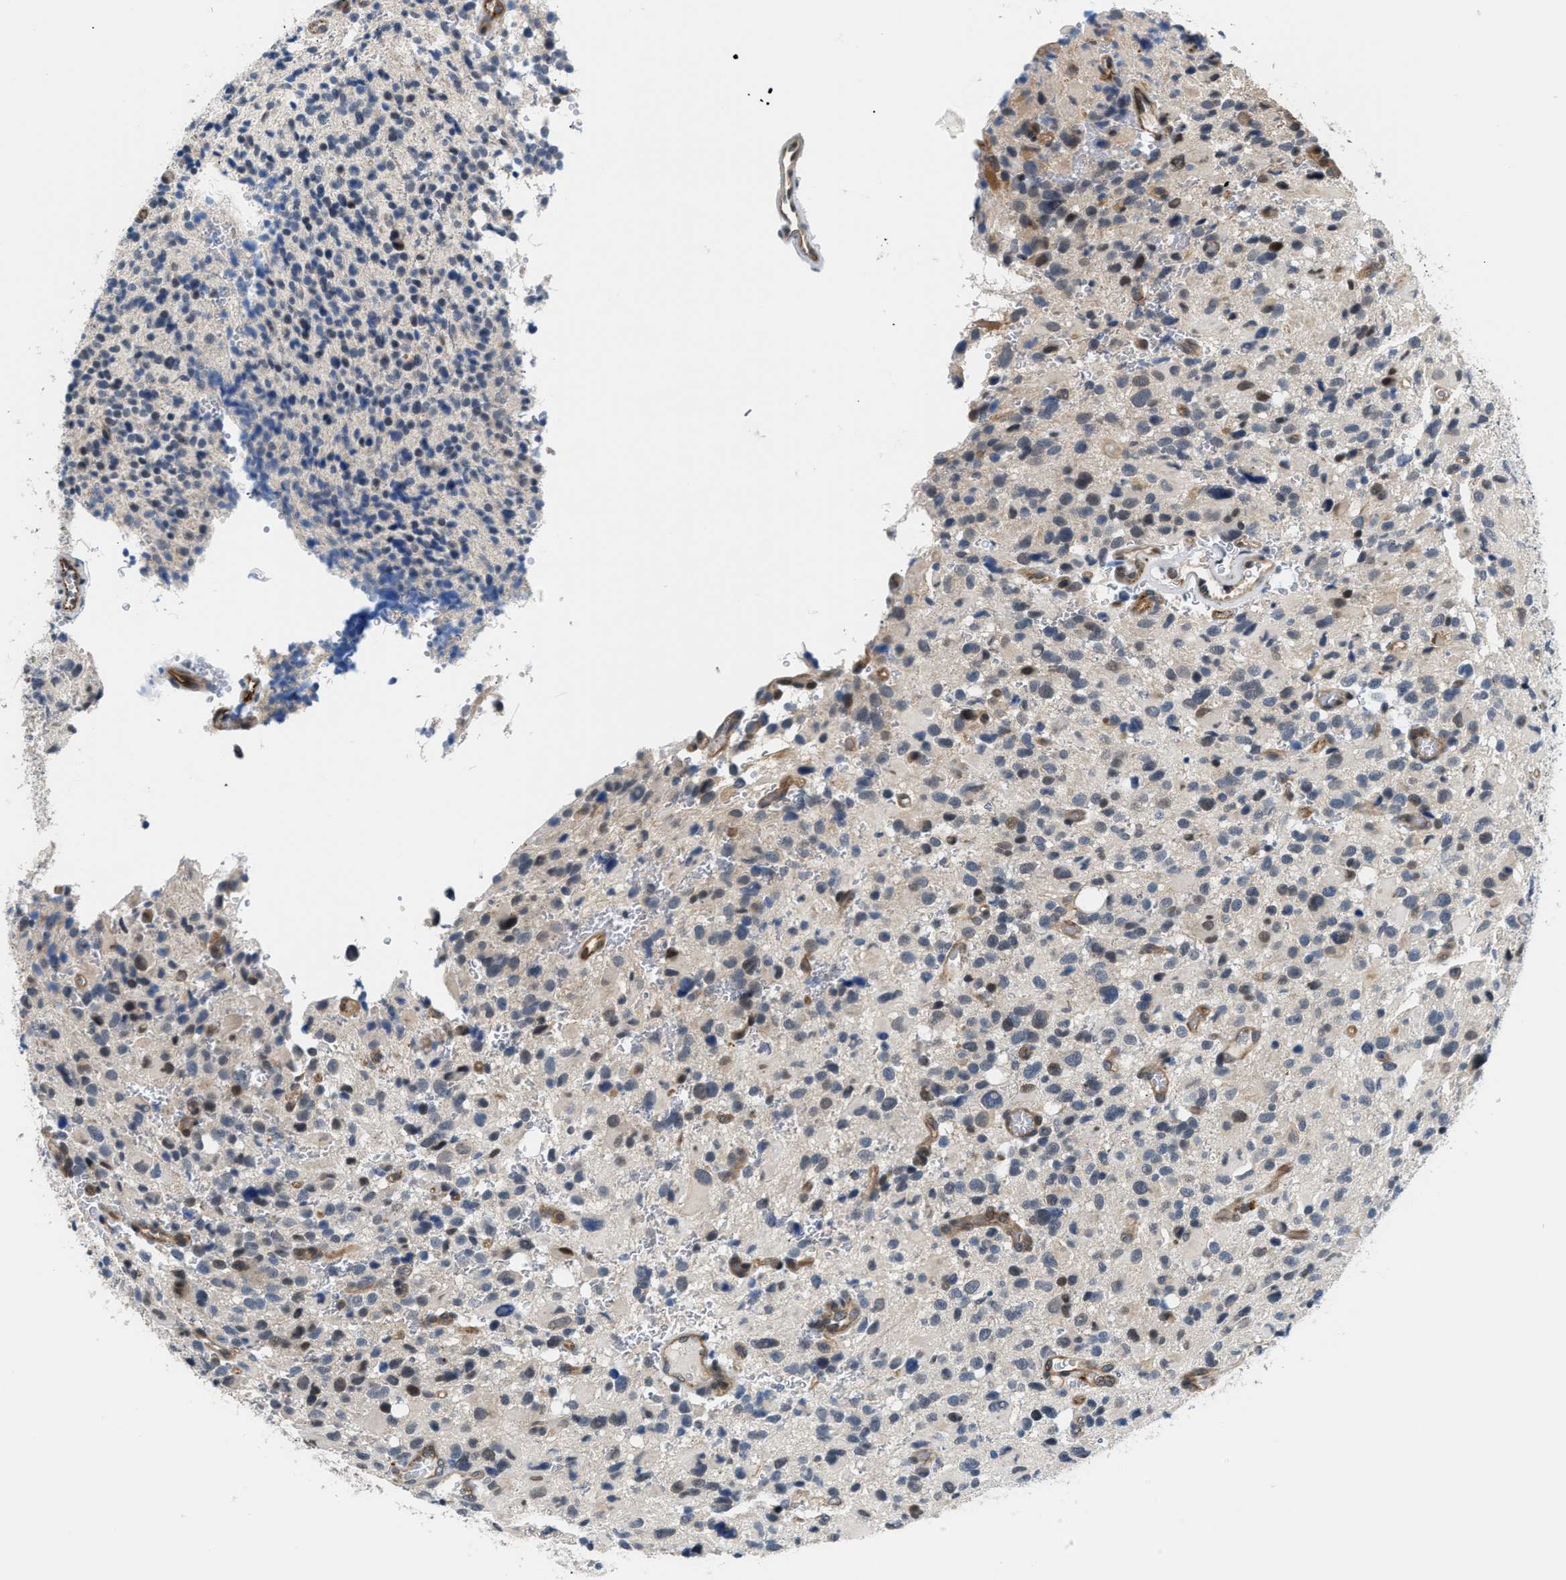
{"staining": {"intensity": "weak", "quantity": "<25%", "location": "cytoplasmic/membranous,nuclear"}, "tissue": "glioma", "cell_type": "Tumor cells", "image_type": "cancer", "snomed": [{"axis": "morphology", "description": "Glioma, malignant, High grade"}, {"axis": "topography", "description": "Brain"}], "caption": "High magnification brightfield microscopy of malignant high-grade glioma stained with DAB (brown) and counterstained with hematoxylin (blue): tumor cells show no significant positivity.", "gene": "PPM1H", "patient": {"sex": "male", "age": 48}}